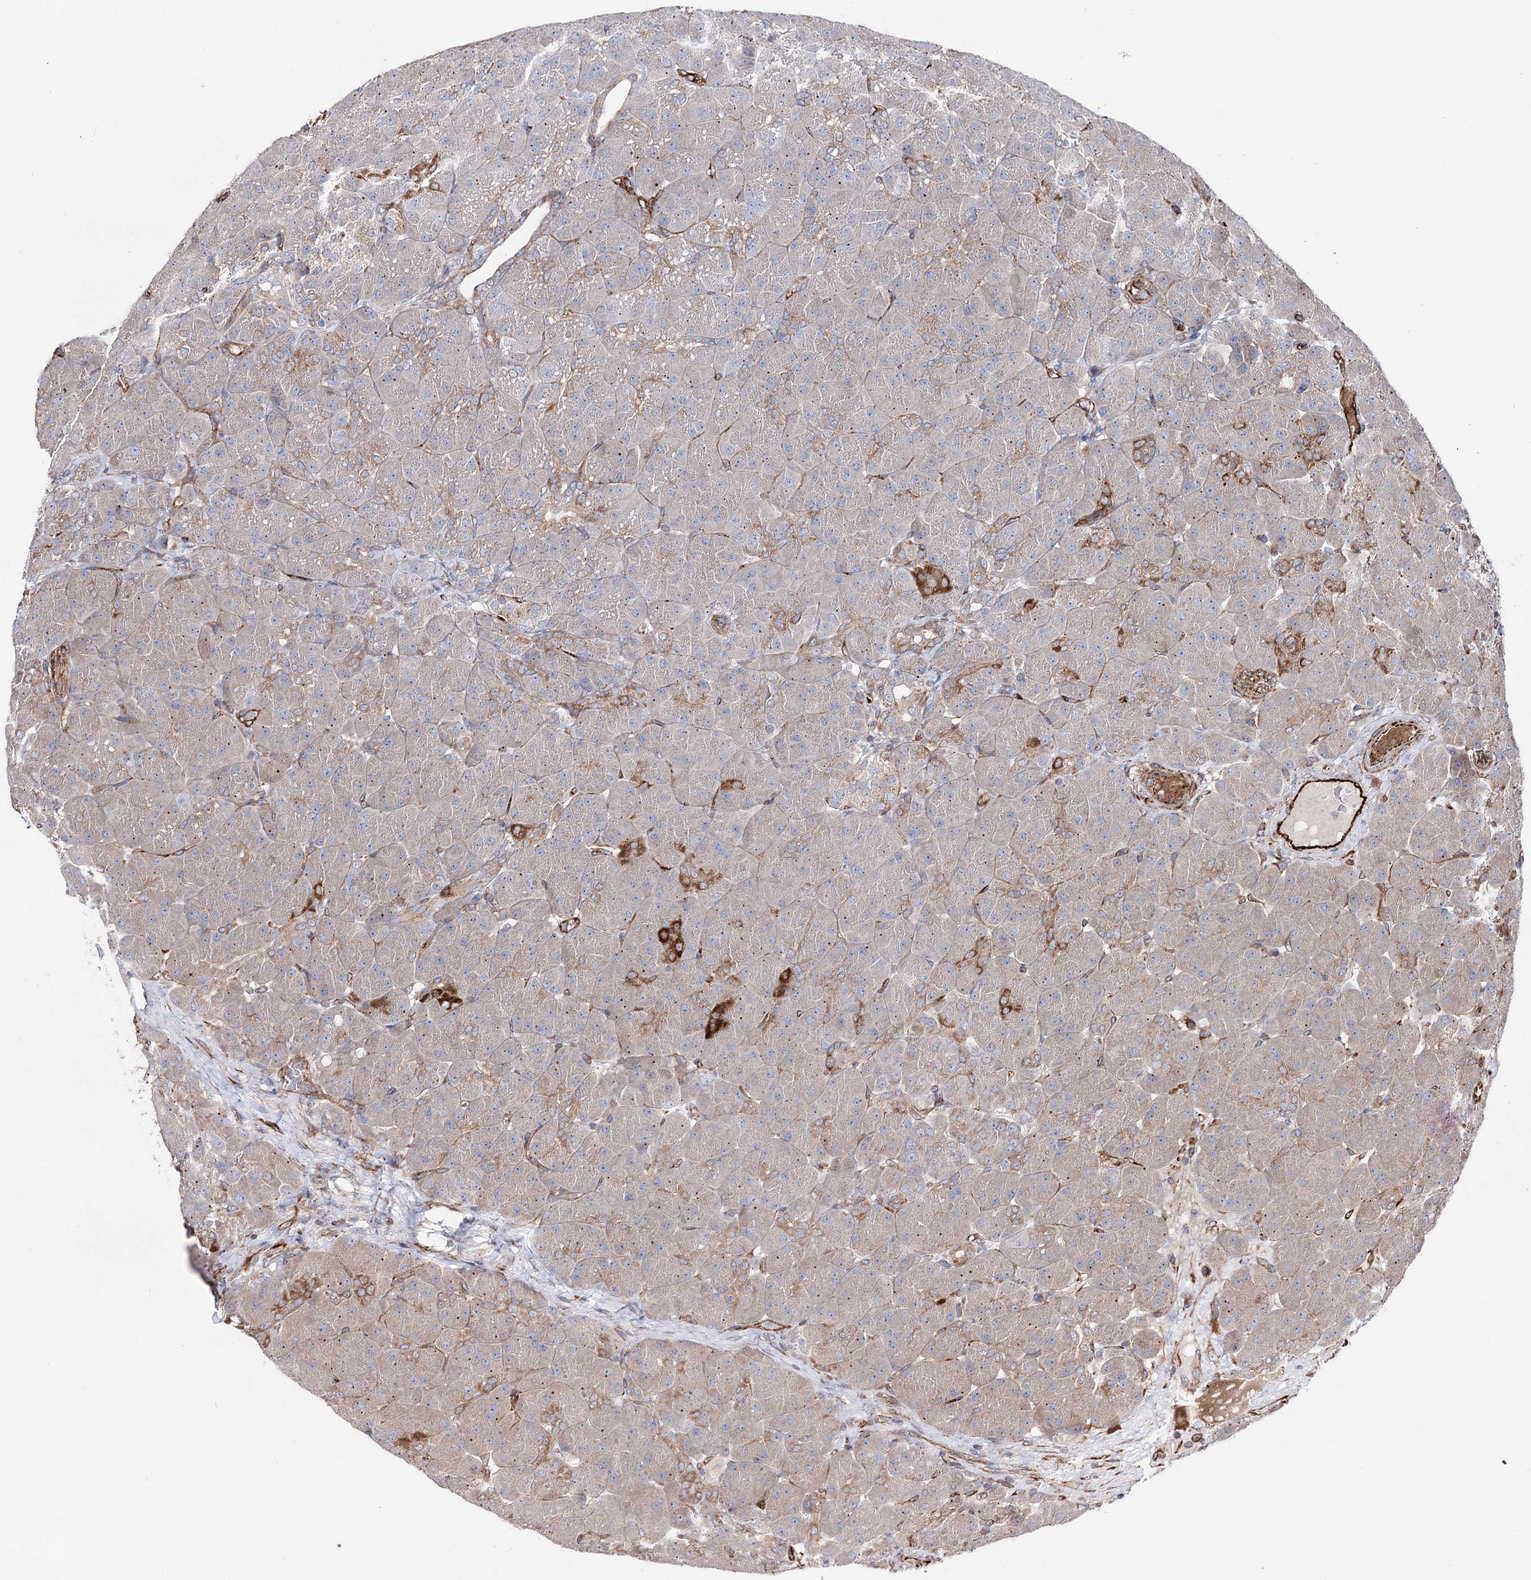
{"staining": {"intensity": "moderate", "quantity": "25%-75%", "location": "cytoplasmic/membranous"}, "tissue": "pancreas", "cell_type": "Exocrine glandular cells", "image_type": "normal", "snomed": [{"axis": "morphology", "description": "Normal tissue, NOS"}, {"axis": "topography", "description": "Pancreas"}], "caption": "Human pancreas stained for a protein (brown) demonstrates moderate cytoplasmic/membranous positive positivity in about 25%-75% of exocrine glandular cells.", "gene": "MIB1", "patient": {"sex": "male", "age": 66}}